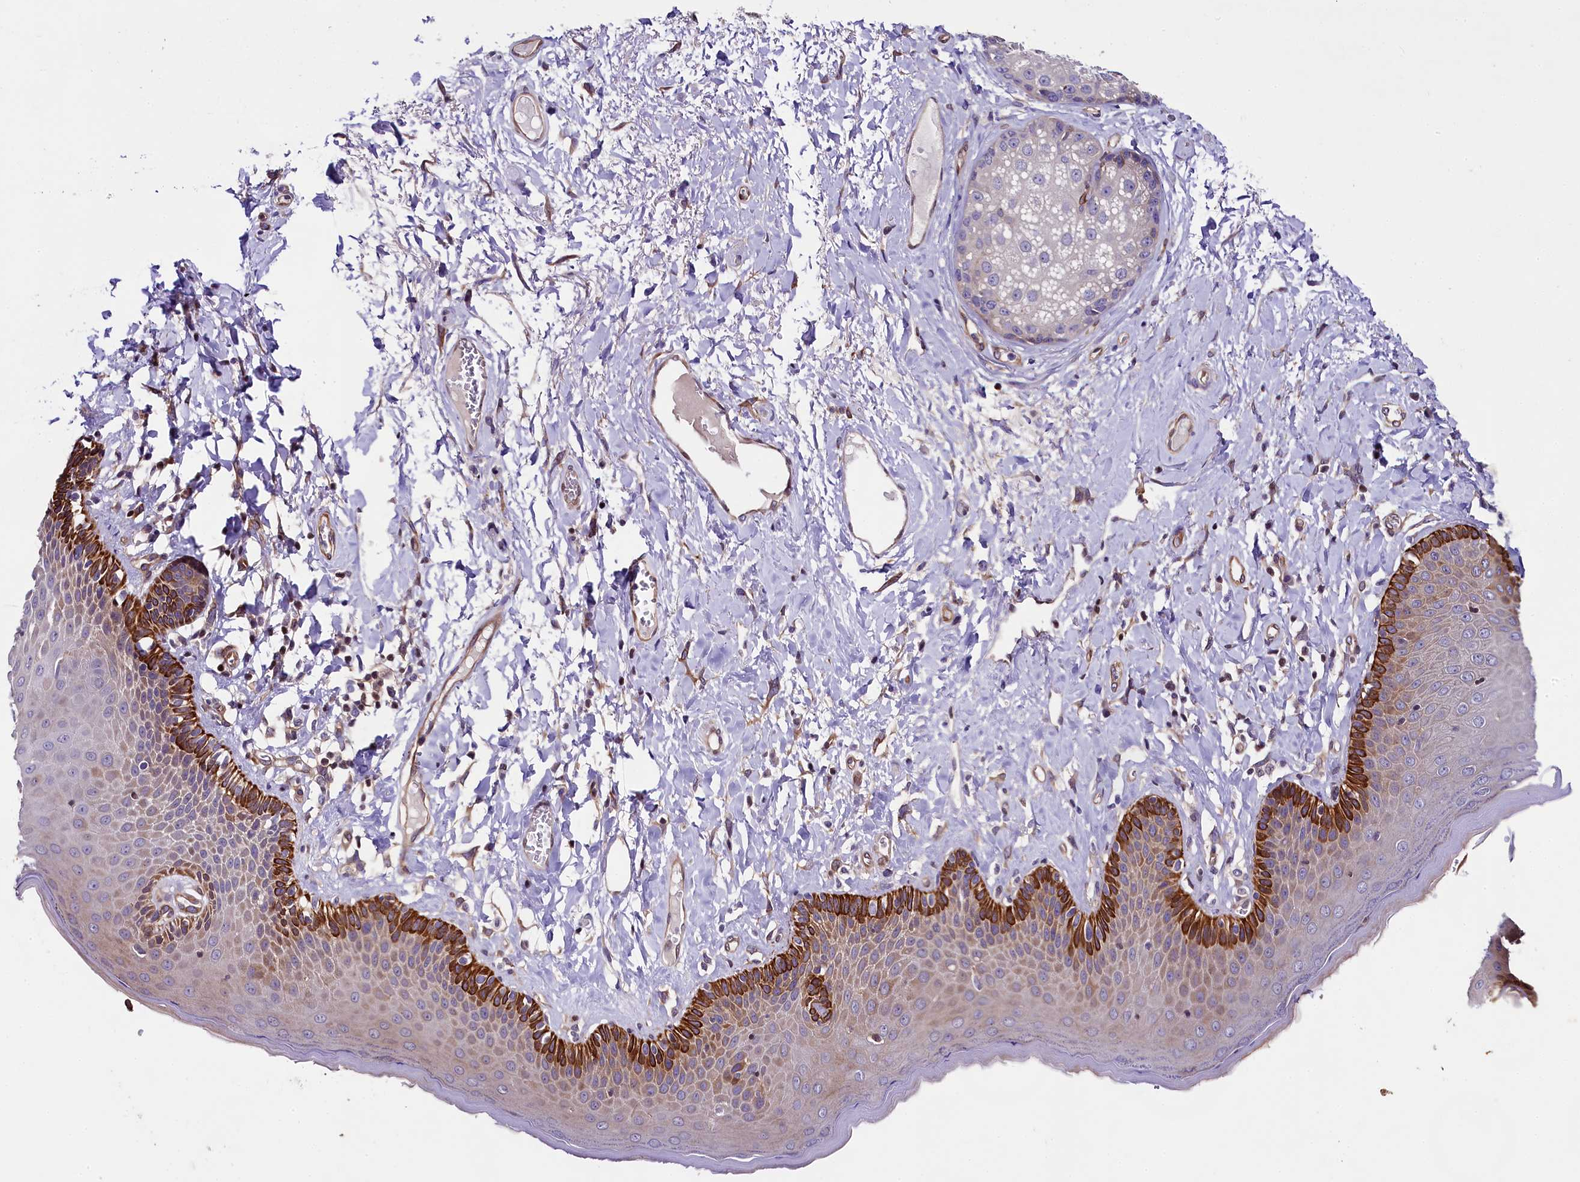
{"staining": {"intensity": "strong", "quantity": "25%-75%", "location": "cytoplasmic/membranous"}, "tissue": "skin", "cell_type": "Epidermal cells", "image_type": "normal", "snomed": [{"axis": "morphology", "description": "Normal tissue, NOS"}, {"axis": "topography", "description": "Anal"}], "caption": "DAB (3,3'-diaminobenzidine) immunohistochemical staining of unremarkable skin demonstrates strong cytoplasmic/membranous protein expression in about 25%-75% of epidermal cells.", "gene": "SP4", "patient": {"sex": "male", "age": 69}}